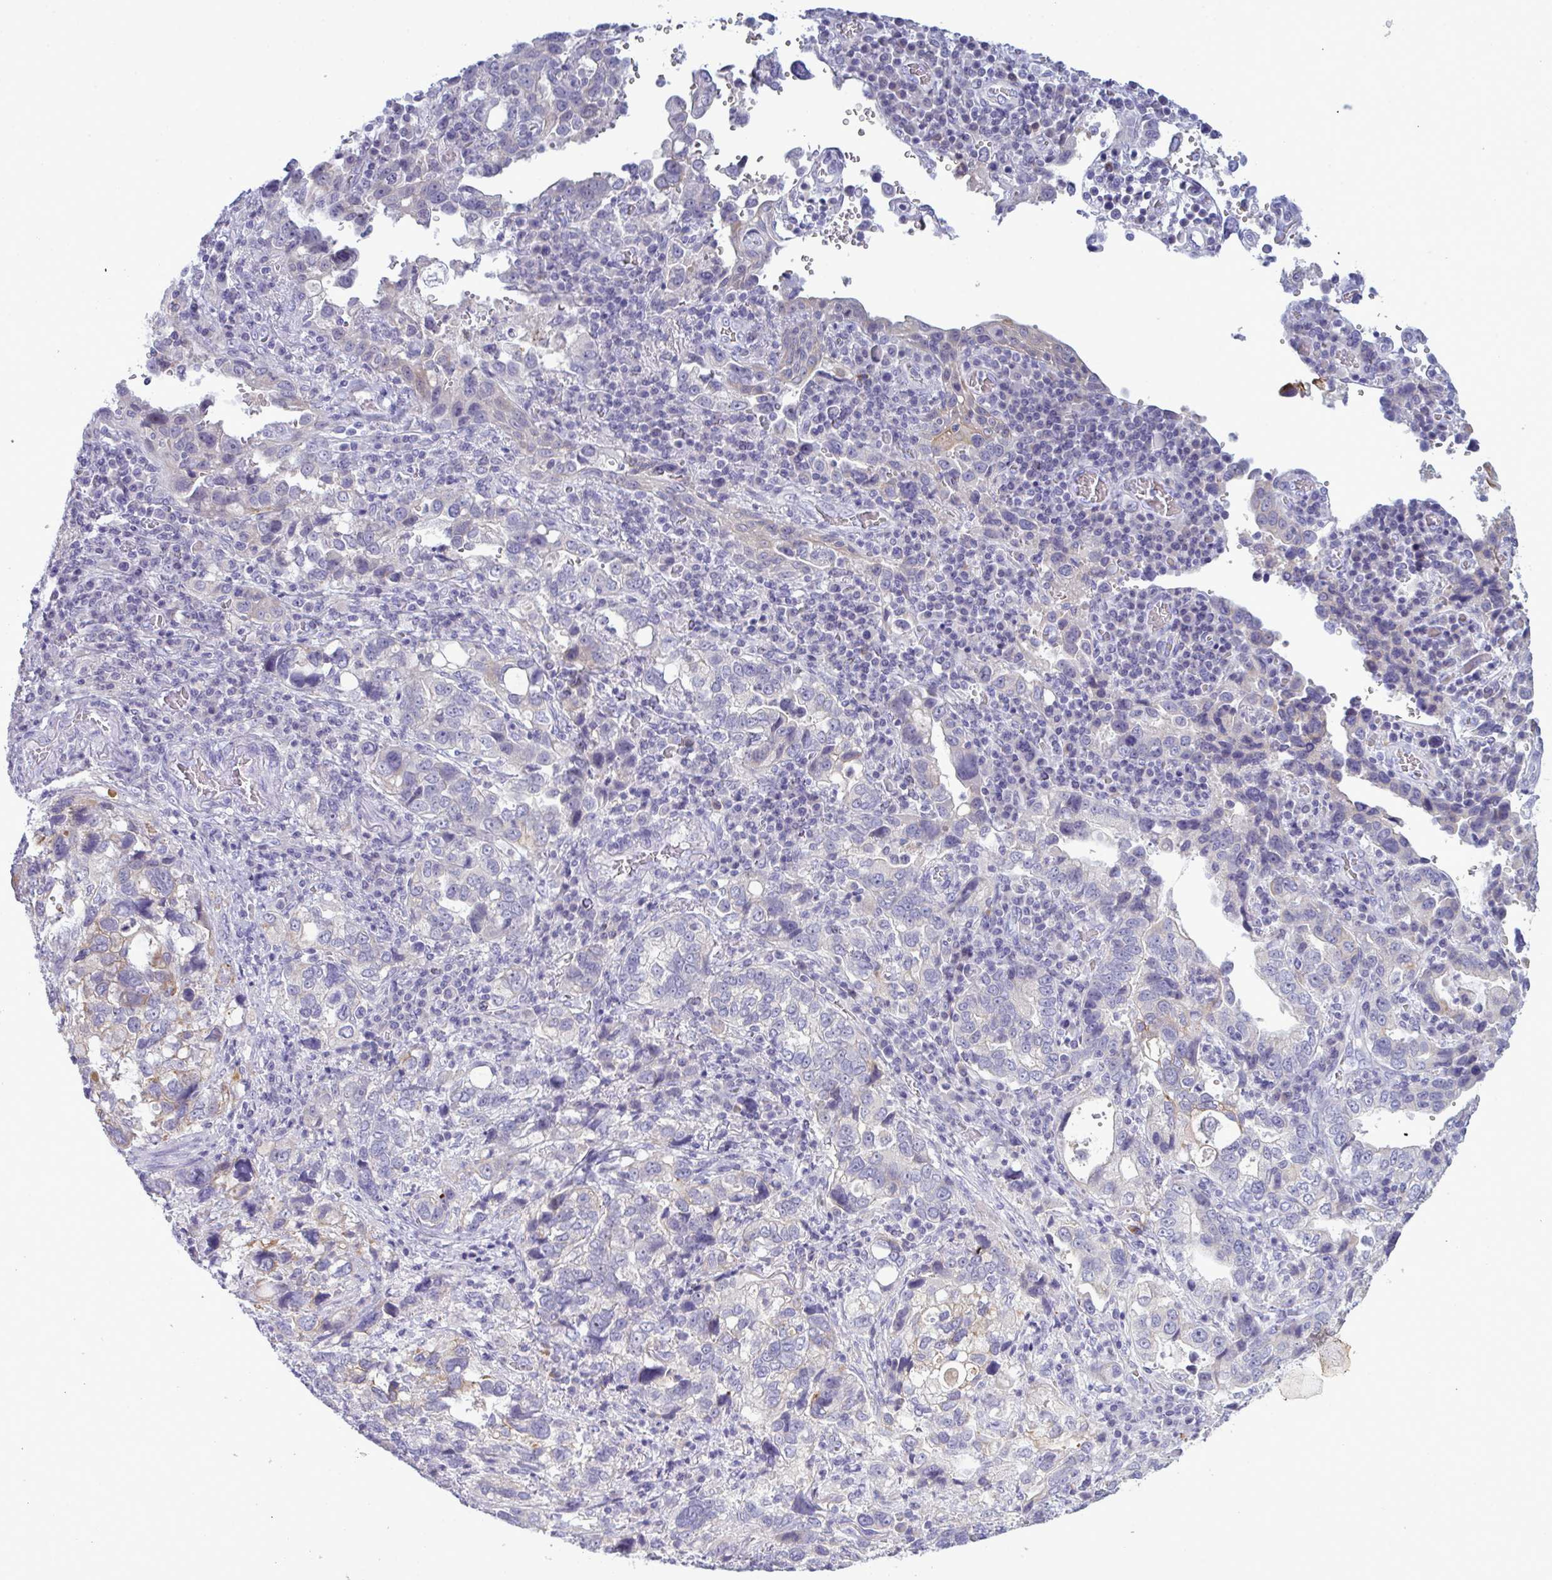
{"staining": {"intensity": "negative", "quantity": "none", "location": "none"}, "tissue": "stomach cancer", "cell_type": "Tumor cells", "image_type": "cancer", "snomed": [{"axis": "morphology", "description": "Adenocarcinoma, NOS"}, {"axis": "topography", "description": "Stomach, upper"}], "caption": "An immunohistochemistry image of stomach adenocarcinoma is shown. There is no staining in tumor cells of stomach adenocarcinoma.", "gene": "TENT5D", "patient": {"sex": "female", "age": 81}}